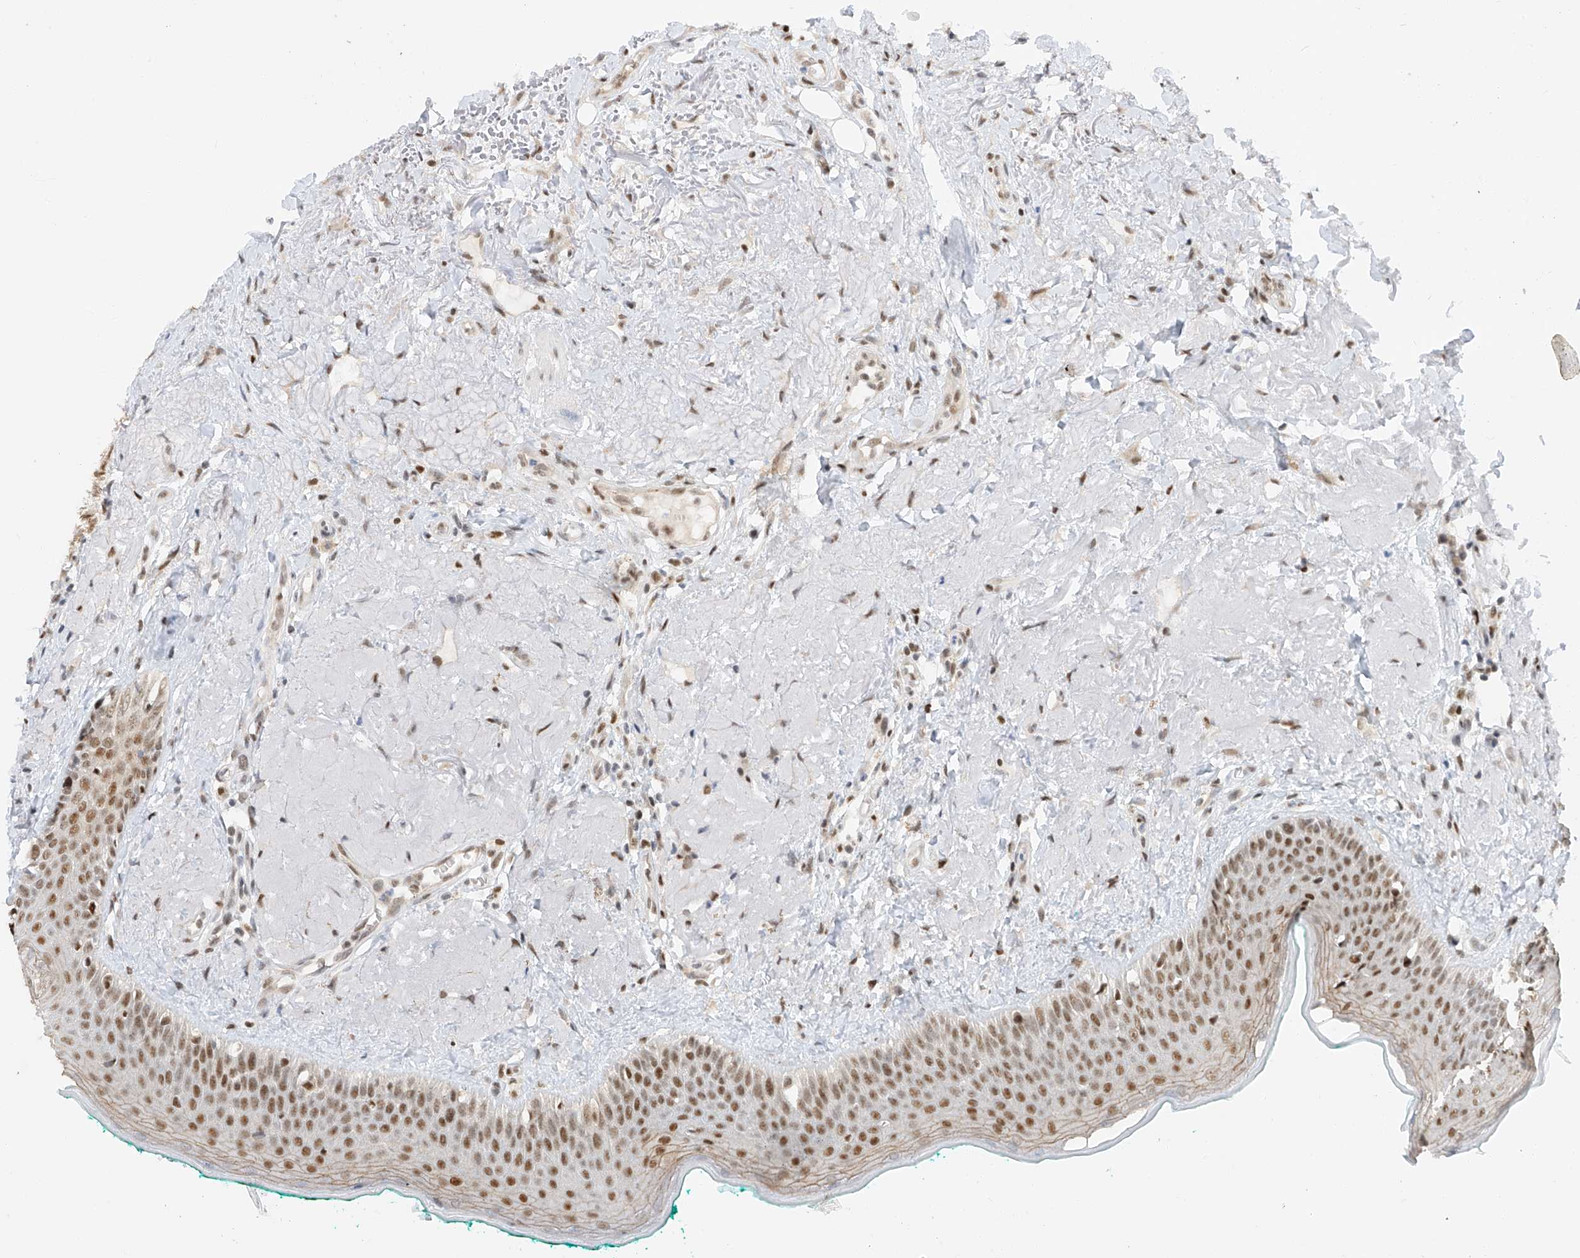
{"staining": {"intensity": "strong", "quantity": ">75%", "location": "cytoplasmic/membranous,nuclear"}, "tissue": "oral mucosa", "cell_type": "Squamous epithelial cells", "image_type": "normal", "snomed": [{"axis": "morphology", "description": "Normal tissue, NOS"}, {"axis": "topography", "description": "Oral tissue"}], "caption": "Immunohistochemistry micrograph of normal human oral mucosa stained for a protein (brown), which displays high levels of strong cytoplasmic/membranous,nuclear expression in approximately >75% of squamous epithelial cells.", "gene": "POGK", "patient": {"sex": "female", "age": 70}}